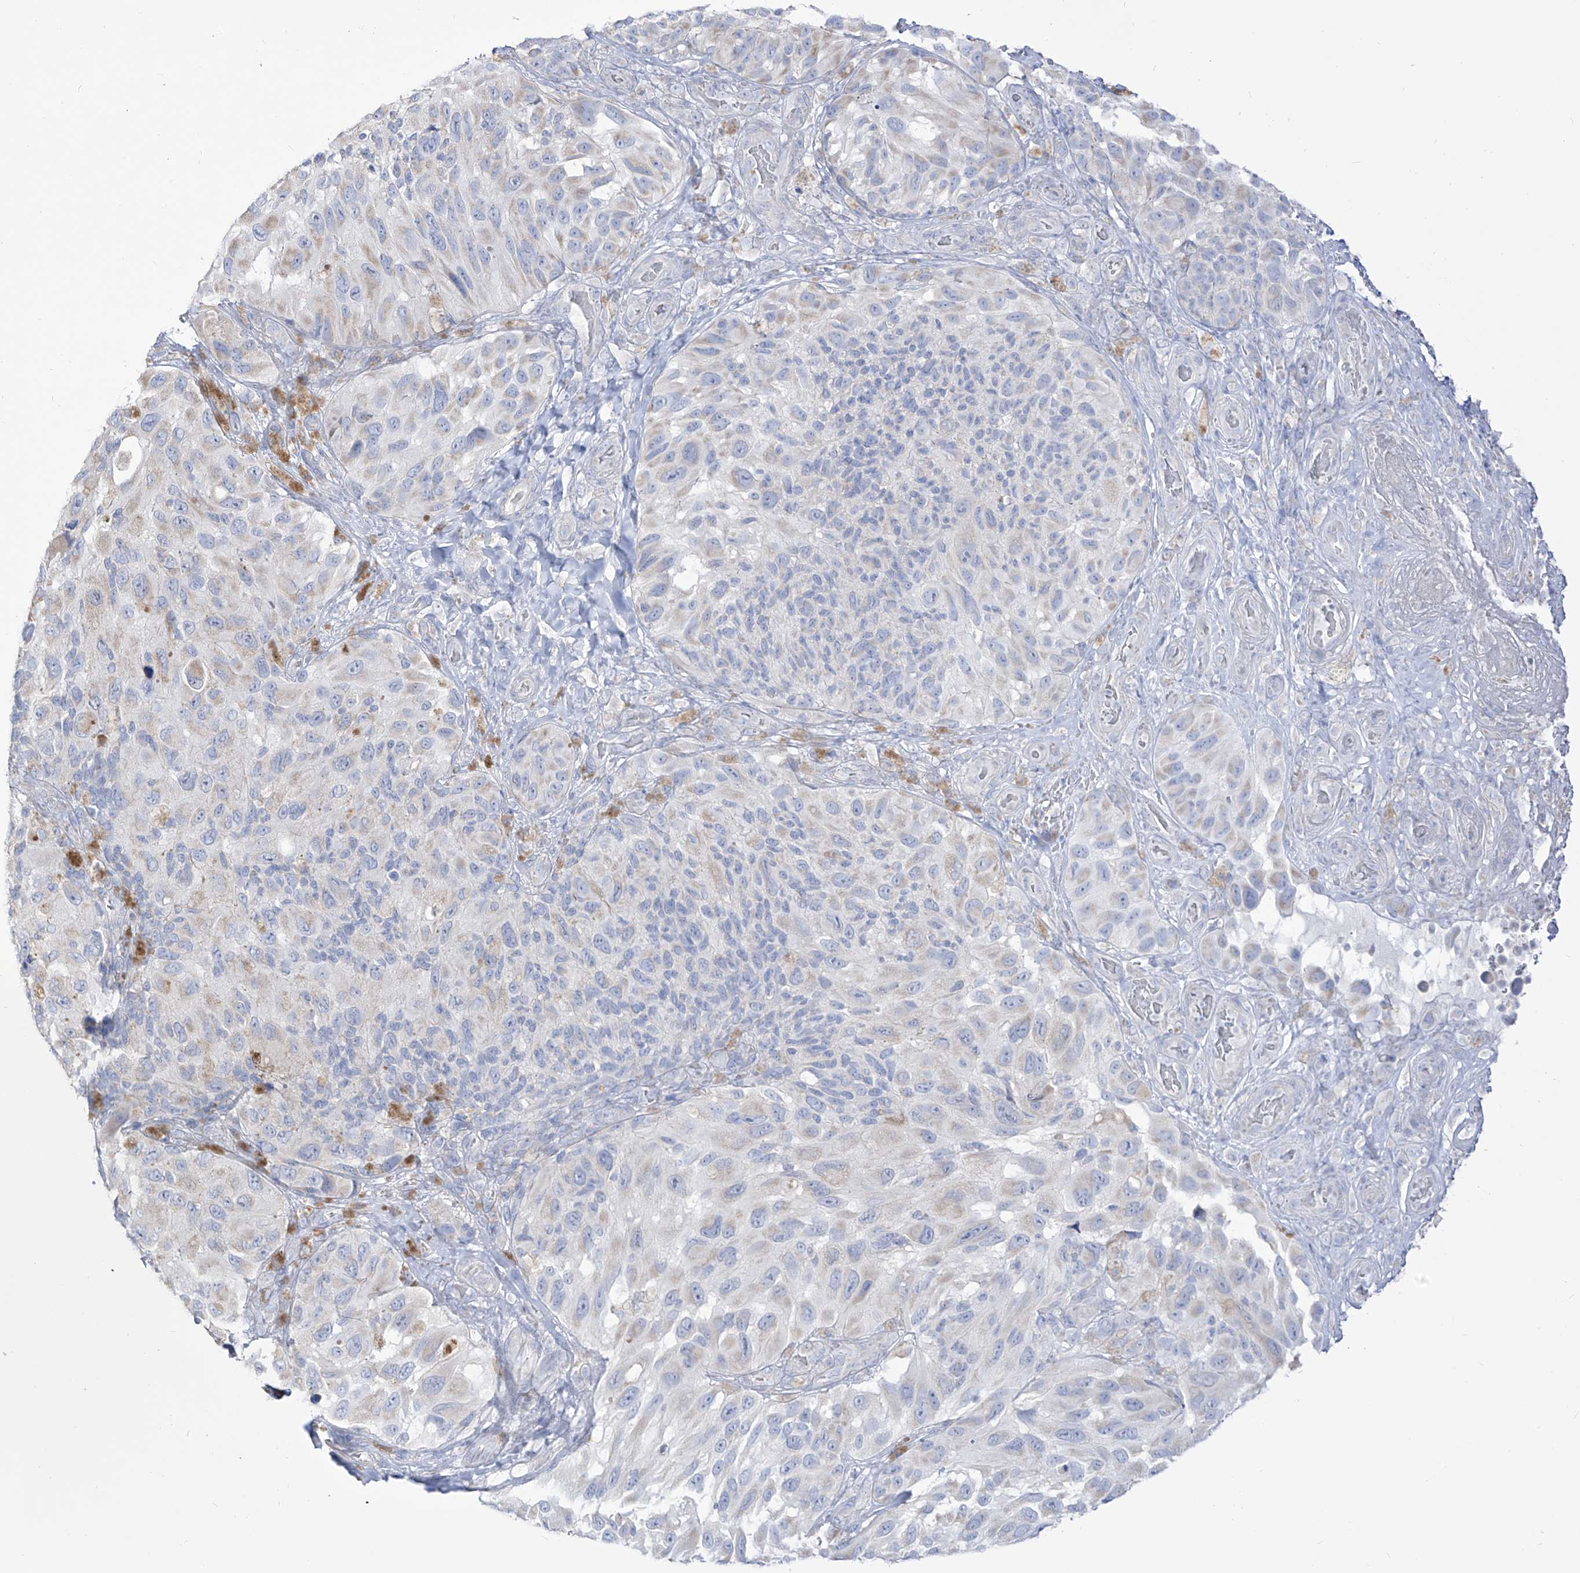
{"staining": {"intensity": "weak", "quantity": "<25%", "location": "cytoplasmic/membranous"}, "tissue": "melanoma", "cell_type": "Tumor cells", "image_type": "cancer", "snomed": [{"axis": "morphology", "description": "Malignant melanoma, NOS"}, {"axis": "topography", "description": "Skin"}], "caption": "High power microscopy micrograph of an immunohistochemistry micrograph of melanoma, revealing no significant expression in tumor cells.", "gene": "RCHY1", "patient": {"sex": "female", "age": 73}}